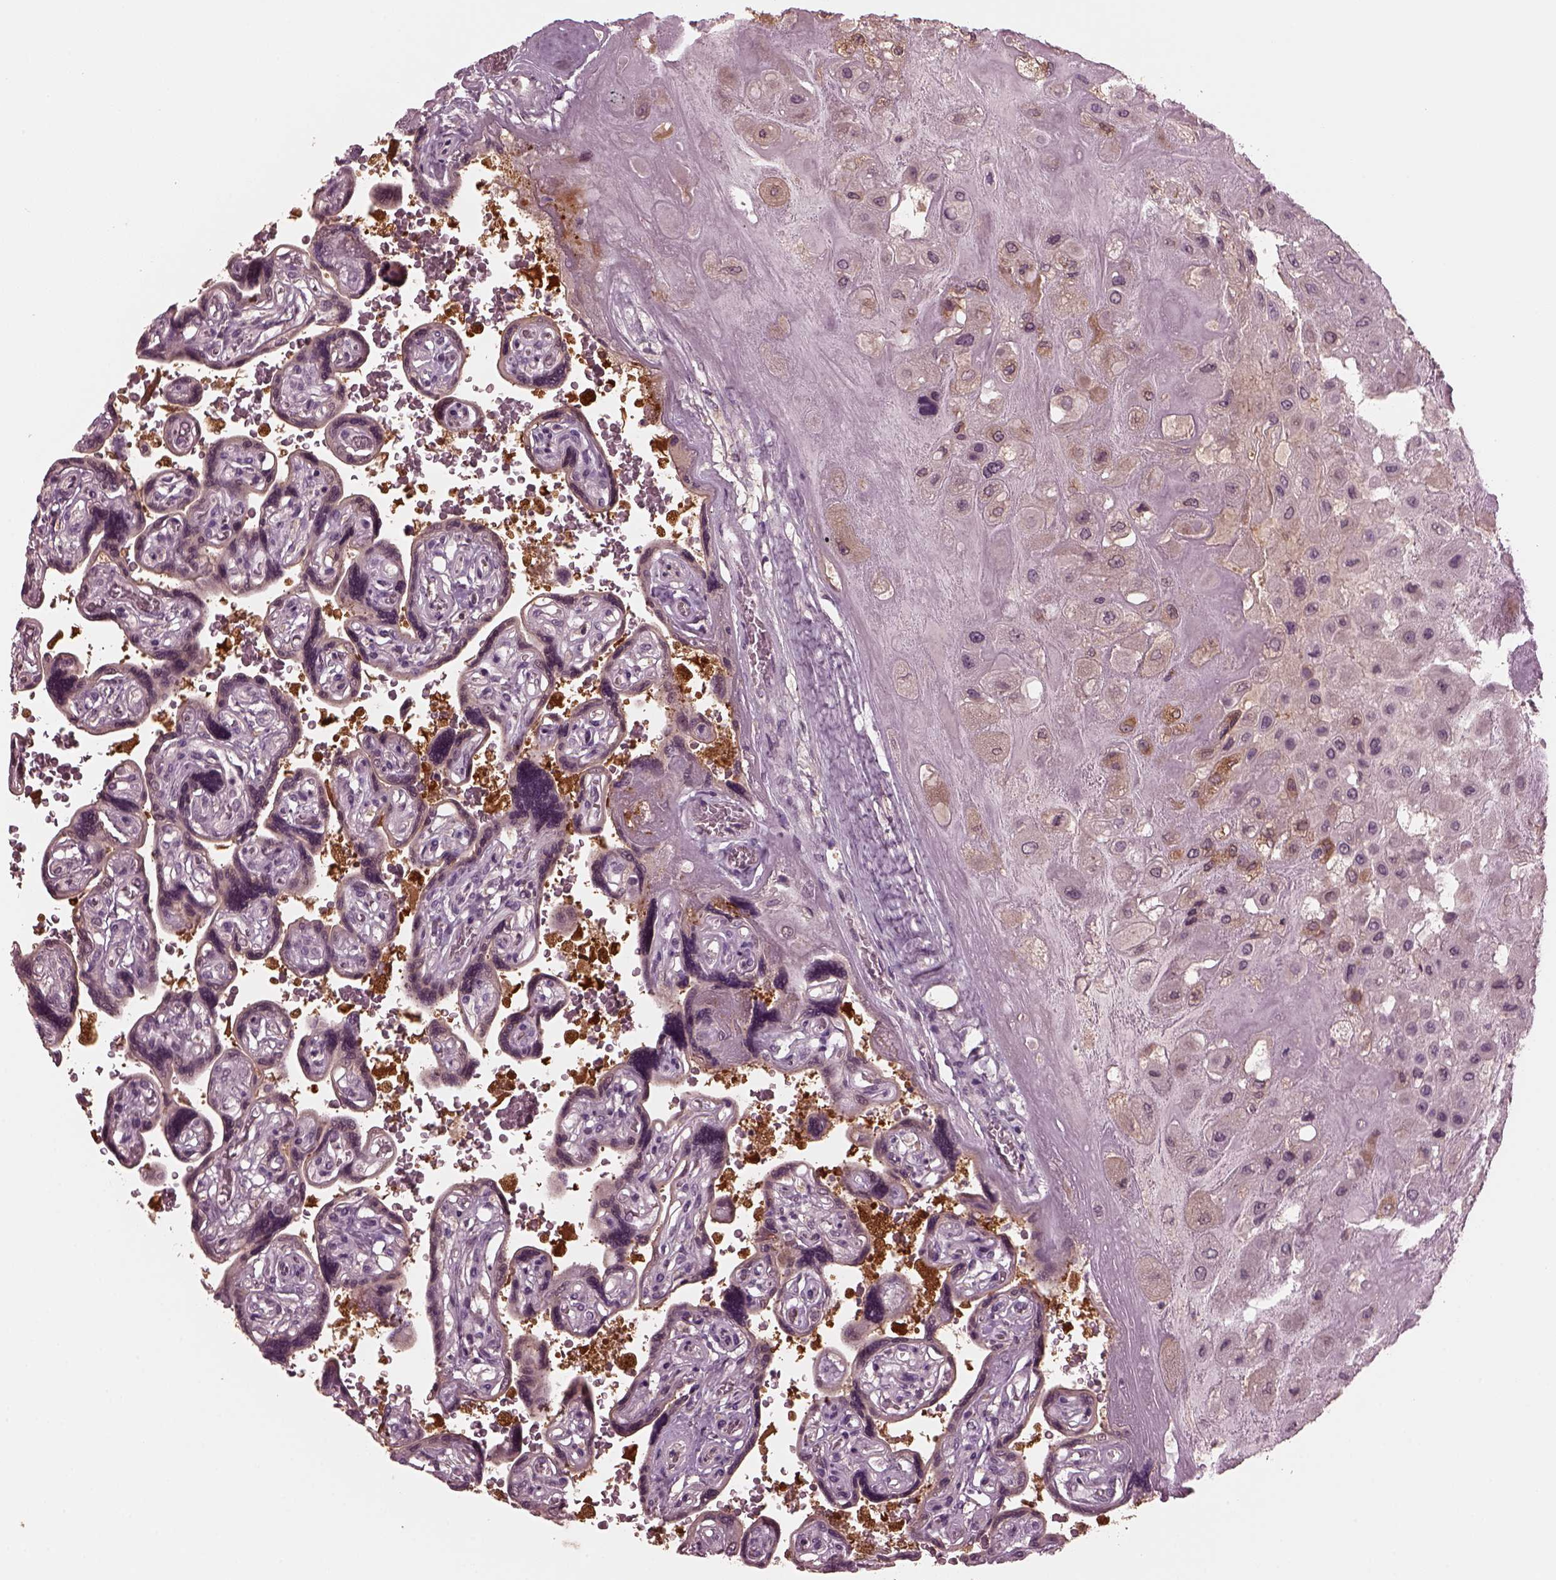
{"staining": {"intensity": "moderate", "quantity": ">75%", "location": "cytoplasmic/membranous"}, "tissue": "placenta", "cell_type": "Decidual cells", "image_type": "normal", "snomed": [{"axis": "morphology", "description": "Normal tissue, NOS"}, {"axis": "topography", "description": "Placenta"}], "caption": "Decidual cells show medium levels of moderate cytoplasmic/membranous expression in approximately >75% of cells in unremarkable human placenta. (Brightfield microscopy of DAB IHC at high magnification).", "gene": "PORCN", "patient": {"sex": "female", "age": 32}}